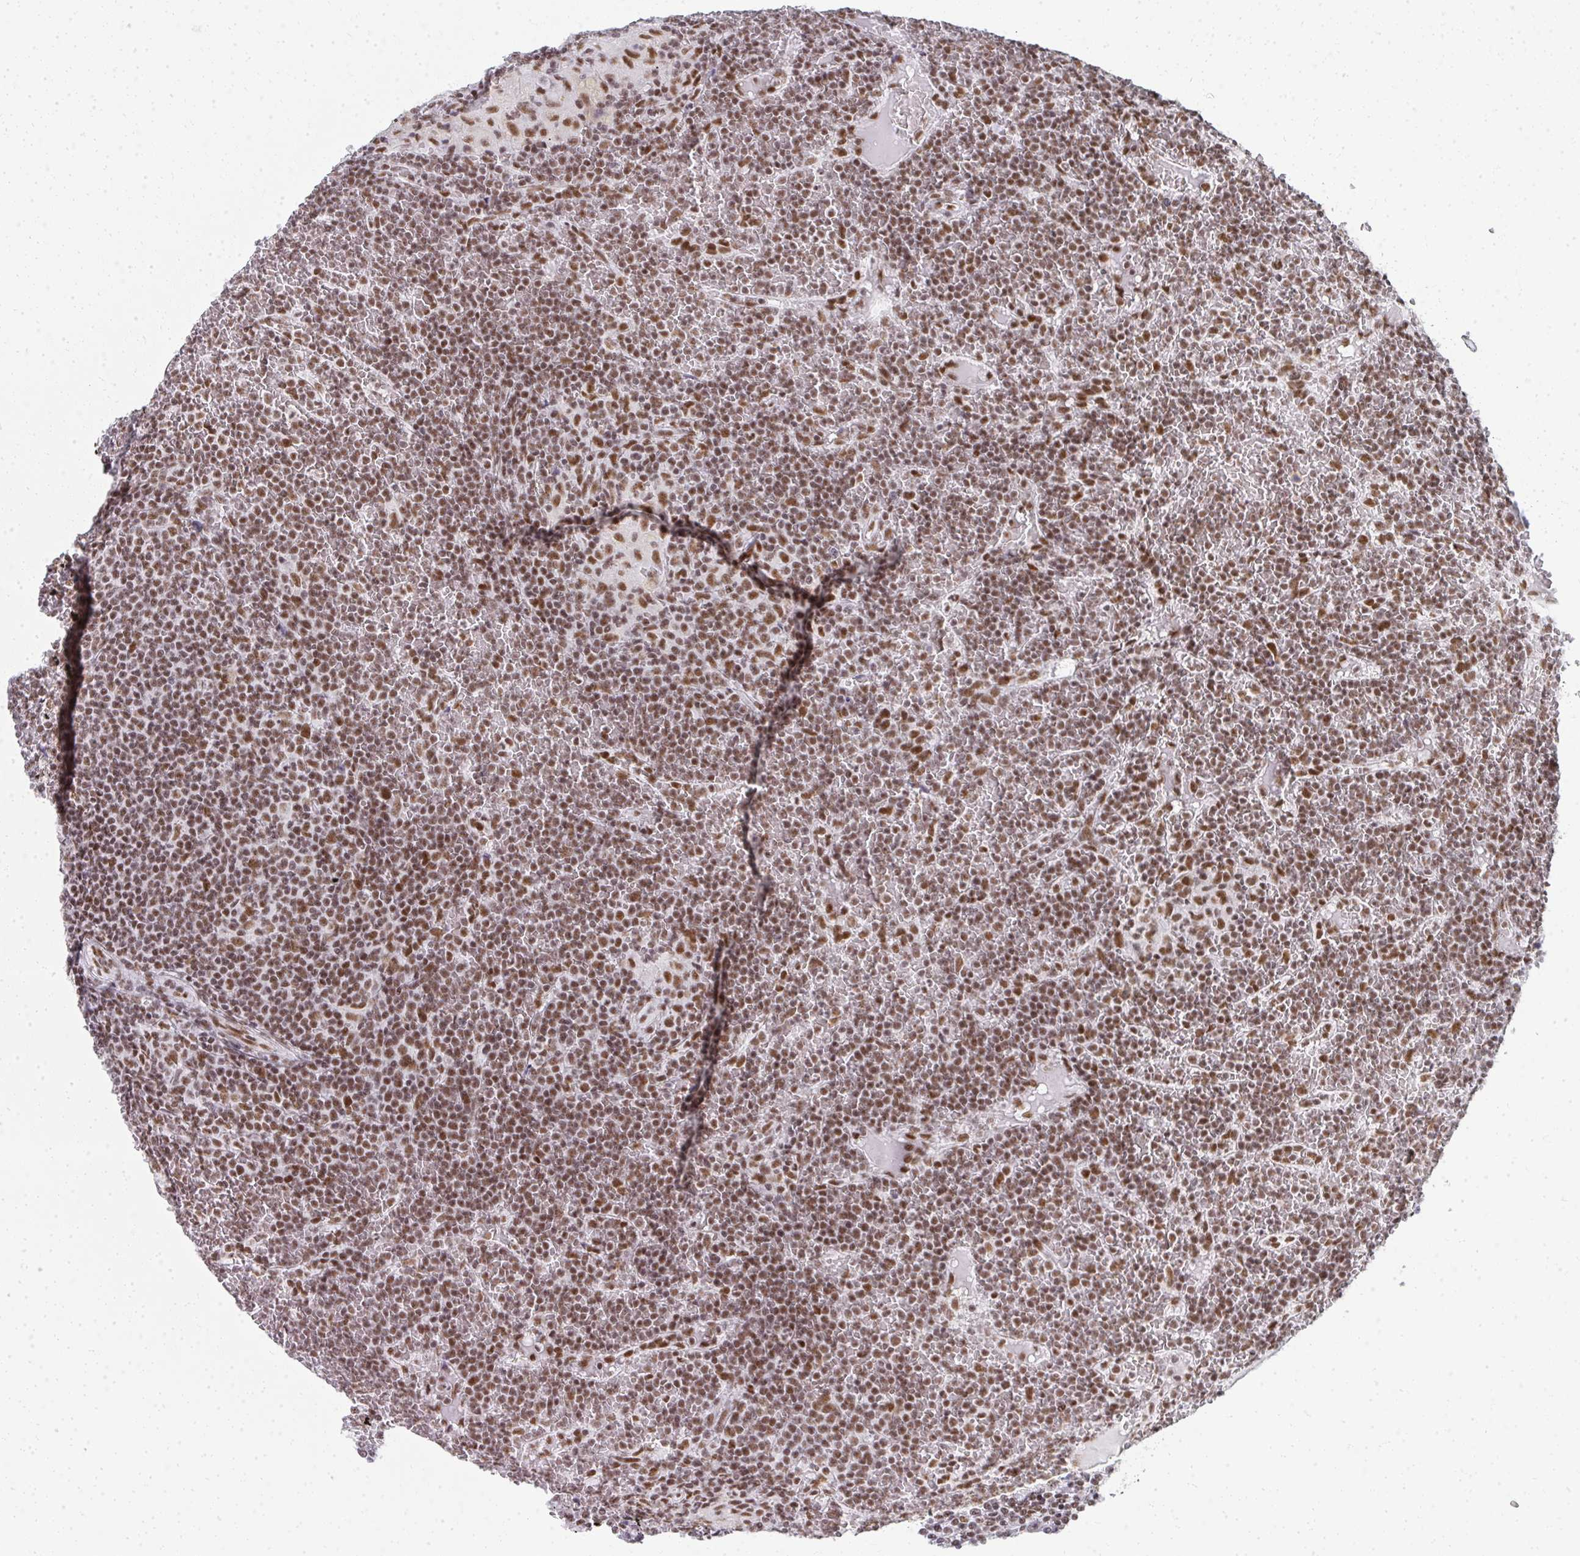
{"staining": {"intensity": "moderate", "quantity": ">75%", "location": "nuclear"}, "tissue": "lymphoma", "cell_type": "Tumor cells", "image_type": "cancer", "snomed": [{"axis": "morphology", "description": "Malignant lymphoma, non-Hodgkin's type, Low grade"}, {"axis": "topography", "description": "Spleen"}], "caption": "A histopathology image showing moderate nuclear positivity in about >75% of tumor cells in lymphoma, as visualized by brown immunohistochemical staining.", "gene": "CREBBP", "patient": {"sex": "female", "age": 19}}